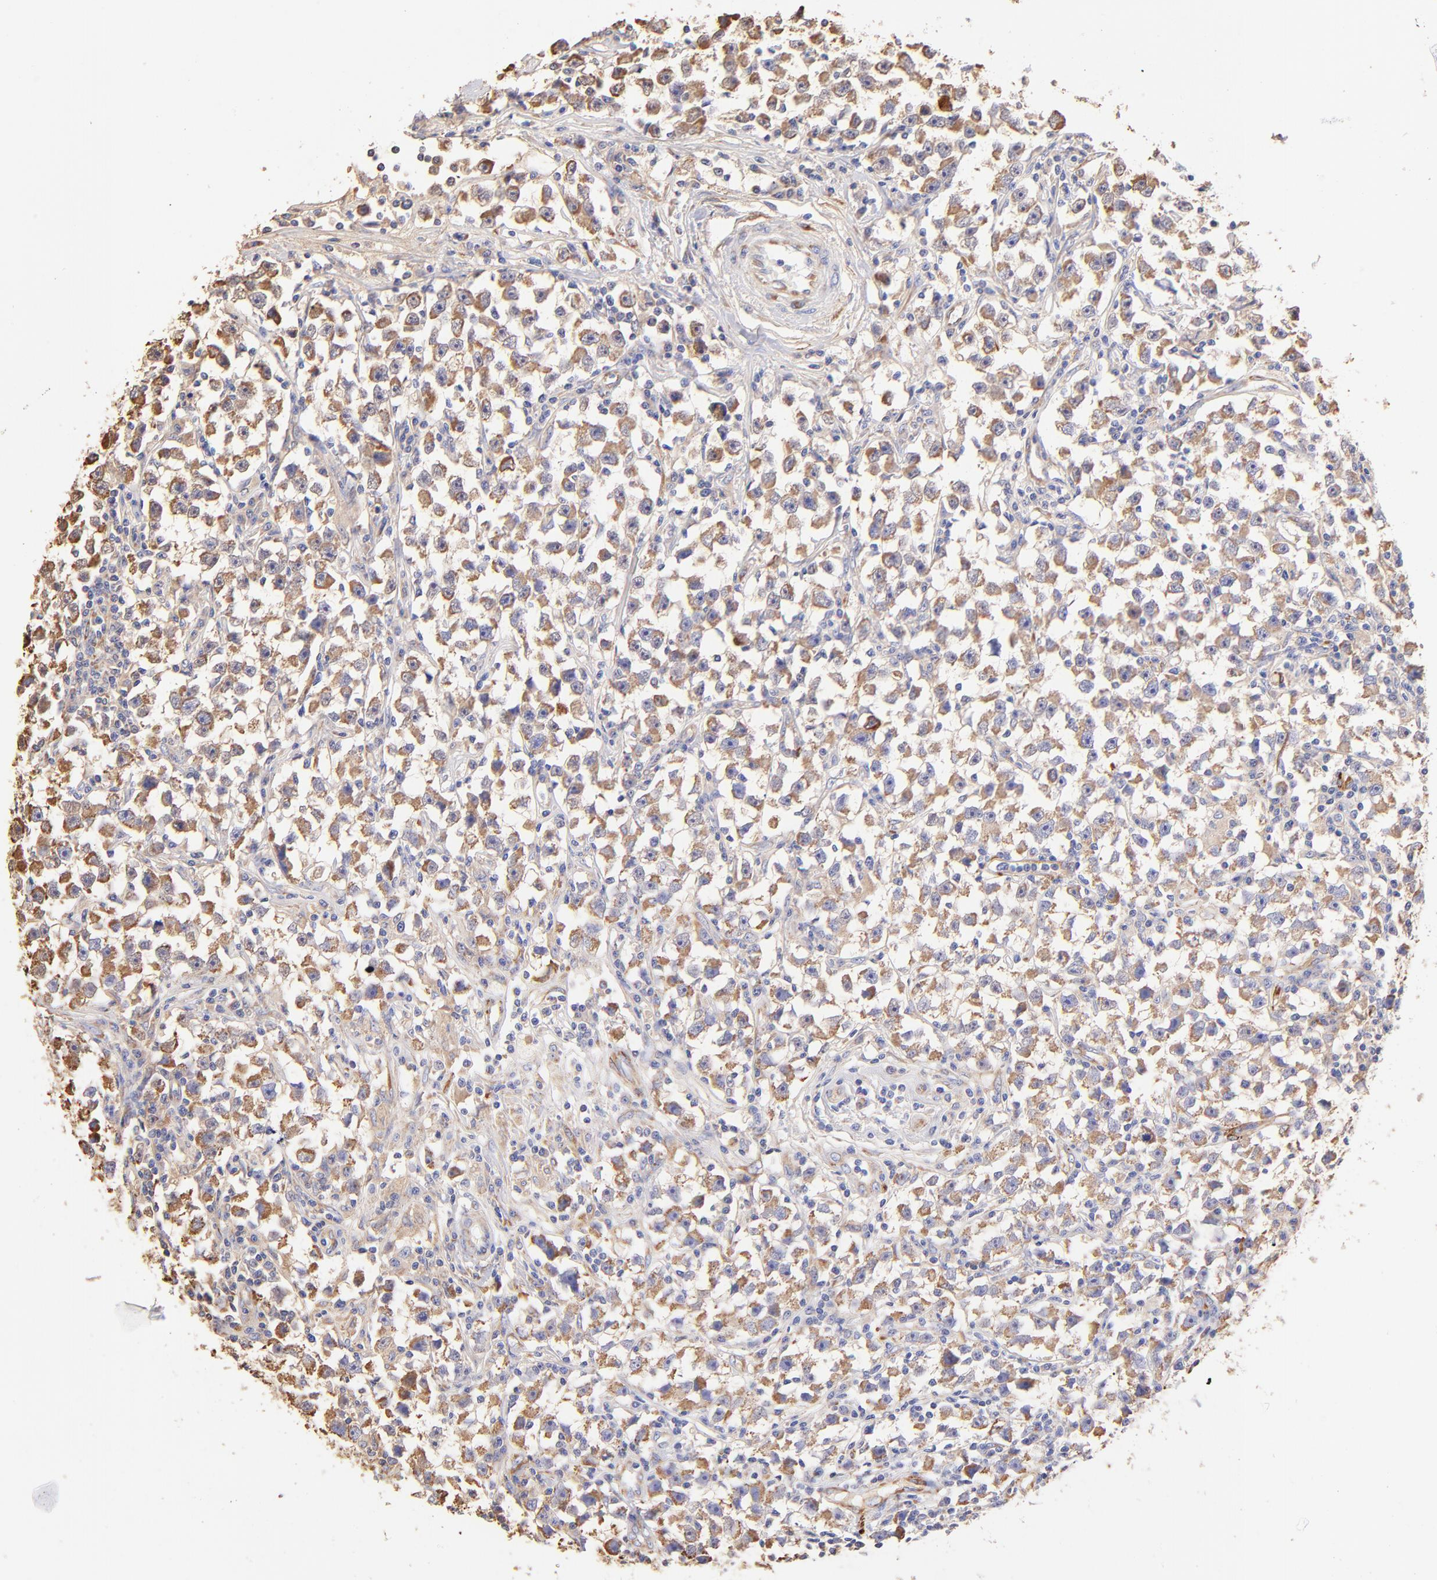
{"staining": {"intensity": "moderate", "quantity": ">75%", "location": "cytoplasmic/membranous"}, "tissue": "testis cancer", "cell_type": "Tumor cells", "image_type": "cancer", "snomed": [{"axis": "morphology", "description": "Seminoma, NOS"}, {"axis": "topography", "description": "Testis"}], "caption": "Immunohistochemistry staining of testis cancer (seminoma), which displays medium levels of moderate cytoplasmic/membranous positivity in about >75% of tumor cells indicating moderate cytoplasmic/membranous protein expression. The staining was performed using DAB (brown) for protein detection and nuclei were counterstained in hematoxylin (blue).", "gene": "SPARC", "patient": {"sex": "male", "age": 33}}